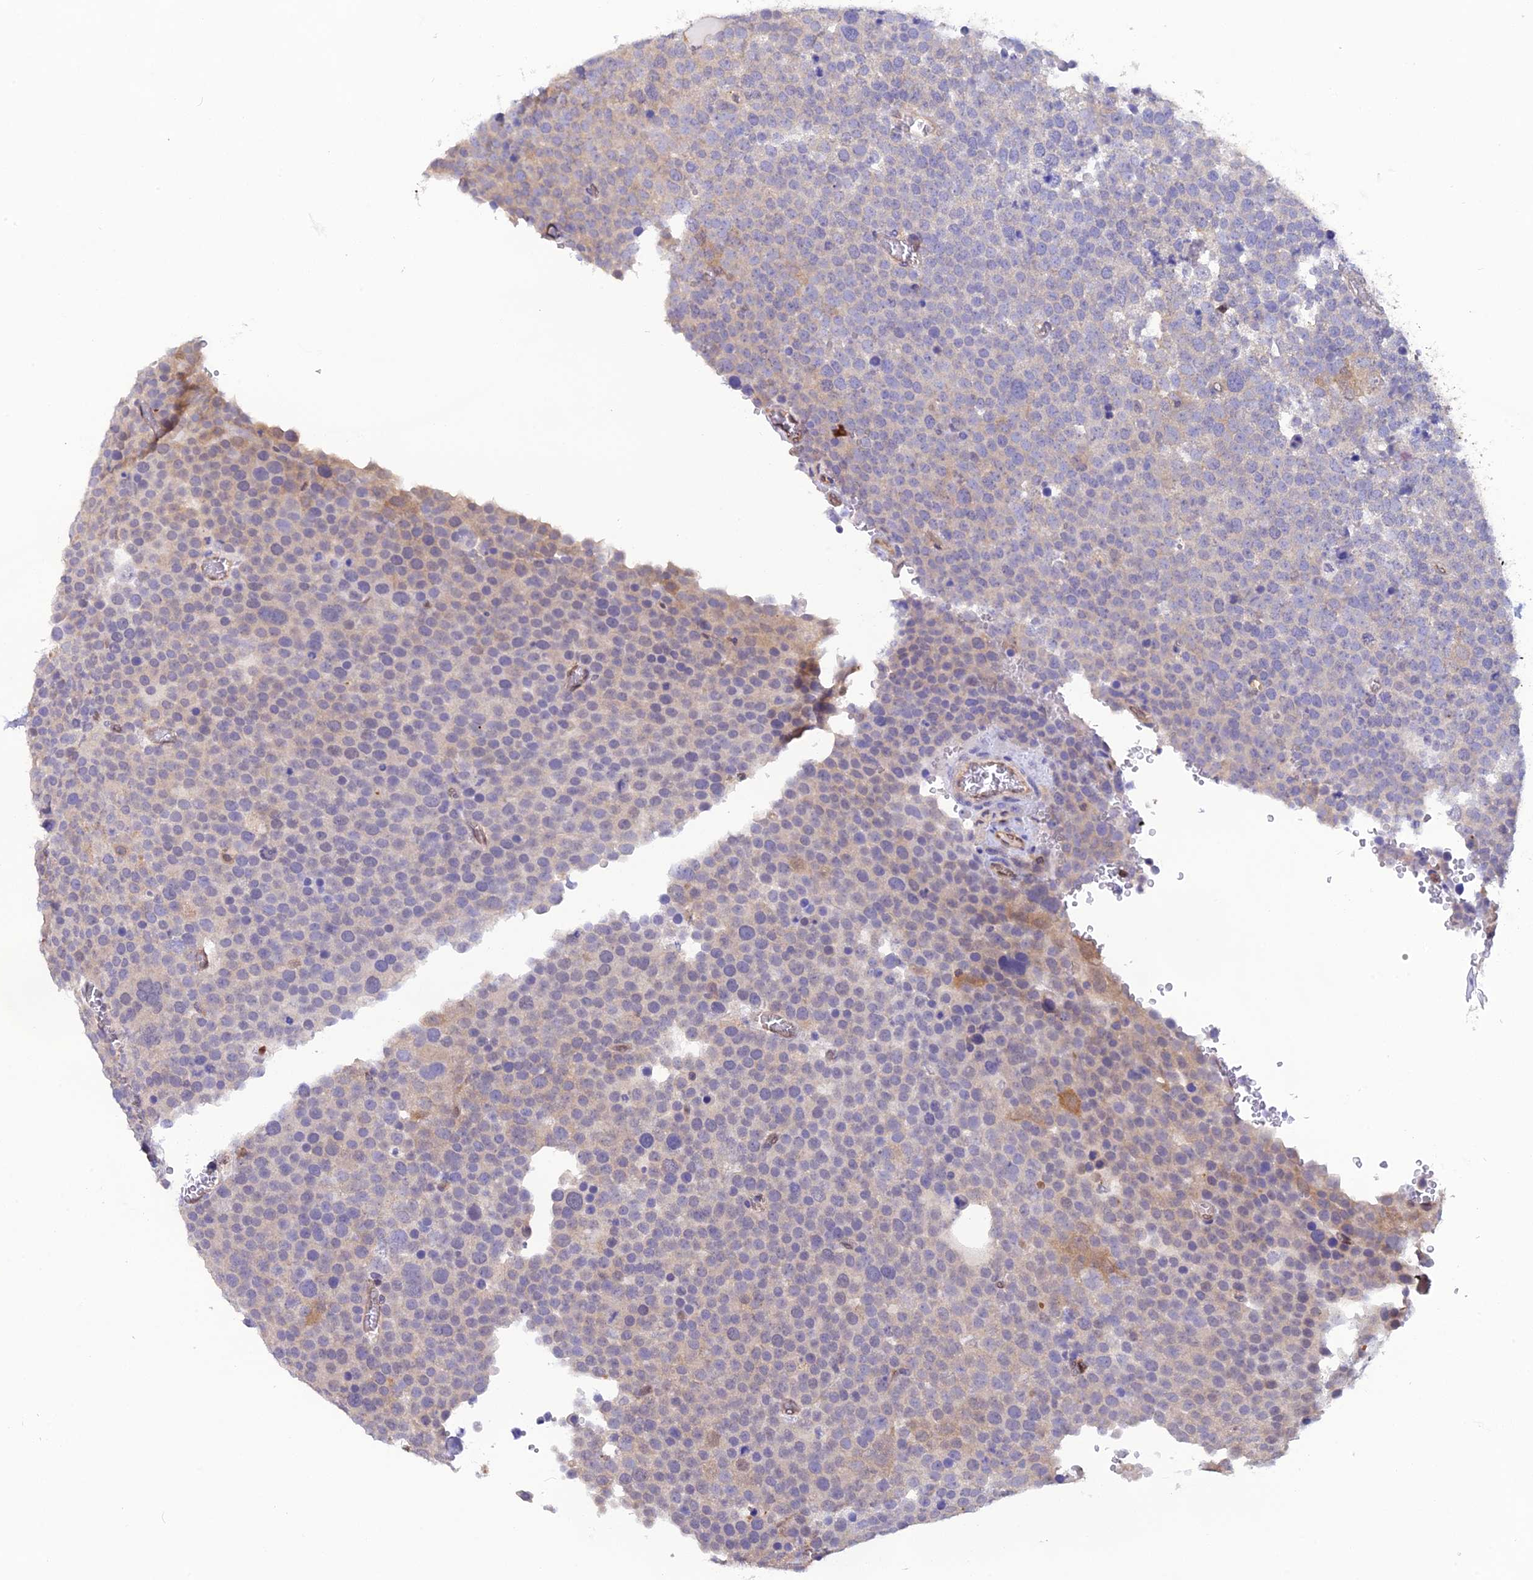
{"staining": {"intensity": "negative", "quantity": "none", "location": "none"}, "tissue": "testis cancer", "cell_type": "Tumor cells", "image_type": "cancer", "snomed": [{"axis": "morphology", "description": "Seminoma, NOS"}, {"axis": "topography", "description": "Testis"}], "caption": "Micrograph shows no significant protein expression in tumor cells of seminoma (testis).", "gene": "HINT1", "patient": {"sex": "male", "age": 71}}